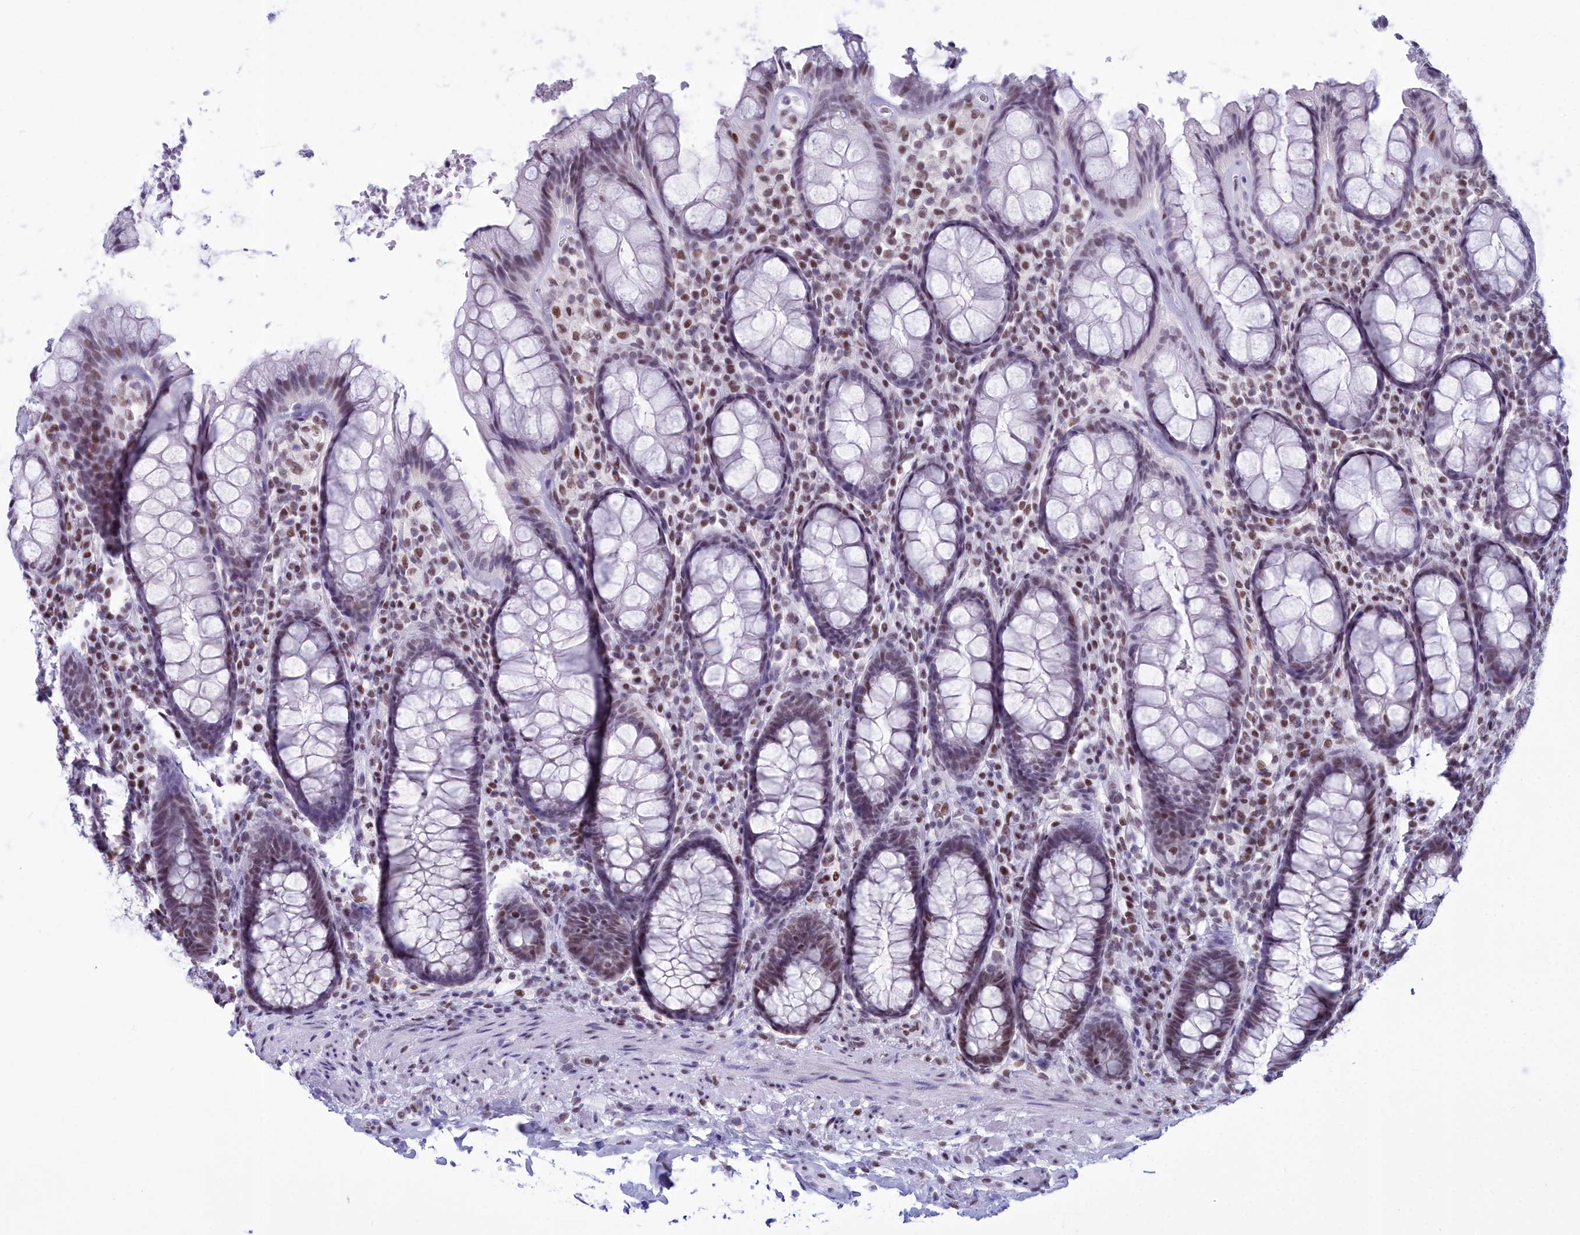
{"staining": {"intensity": "moderate", "quantity": "<25%", "location": "nuclear"}, "tissue": "rectum", "cell_type": "Glandular cells", "image_type": "normal", "snomed": [{"axis": "morphology", "description": "Normal tissue, NOS"}, {"axis": "topography", "description": "Rectum"}], "caption": "Protein expression by immunohistochemistry exhibits moderate nuclear positivity in about <25% of glandular cells in benign rectum.", "gene": "CDC26", "patient": {"sex": "male", "age": 83}}